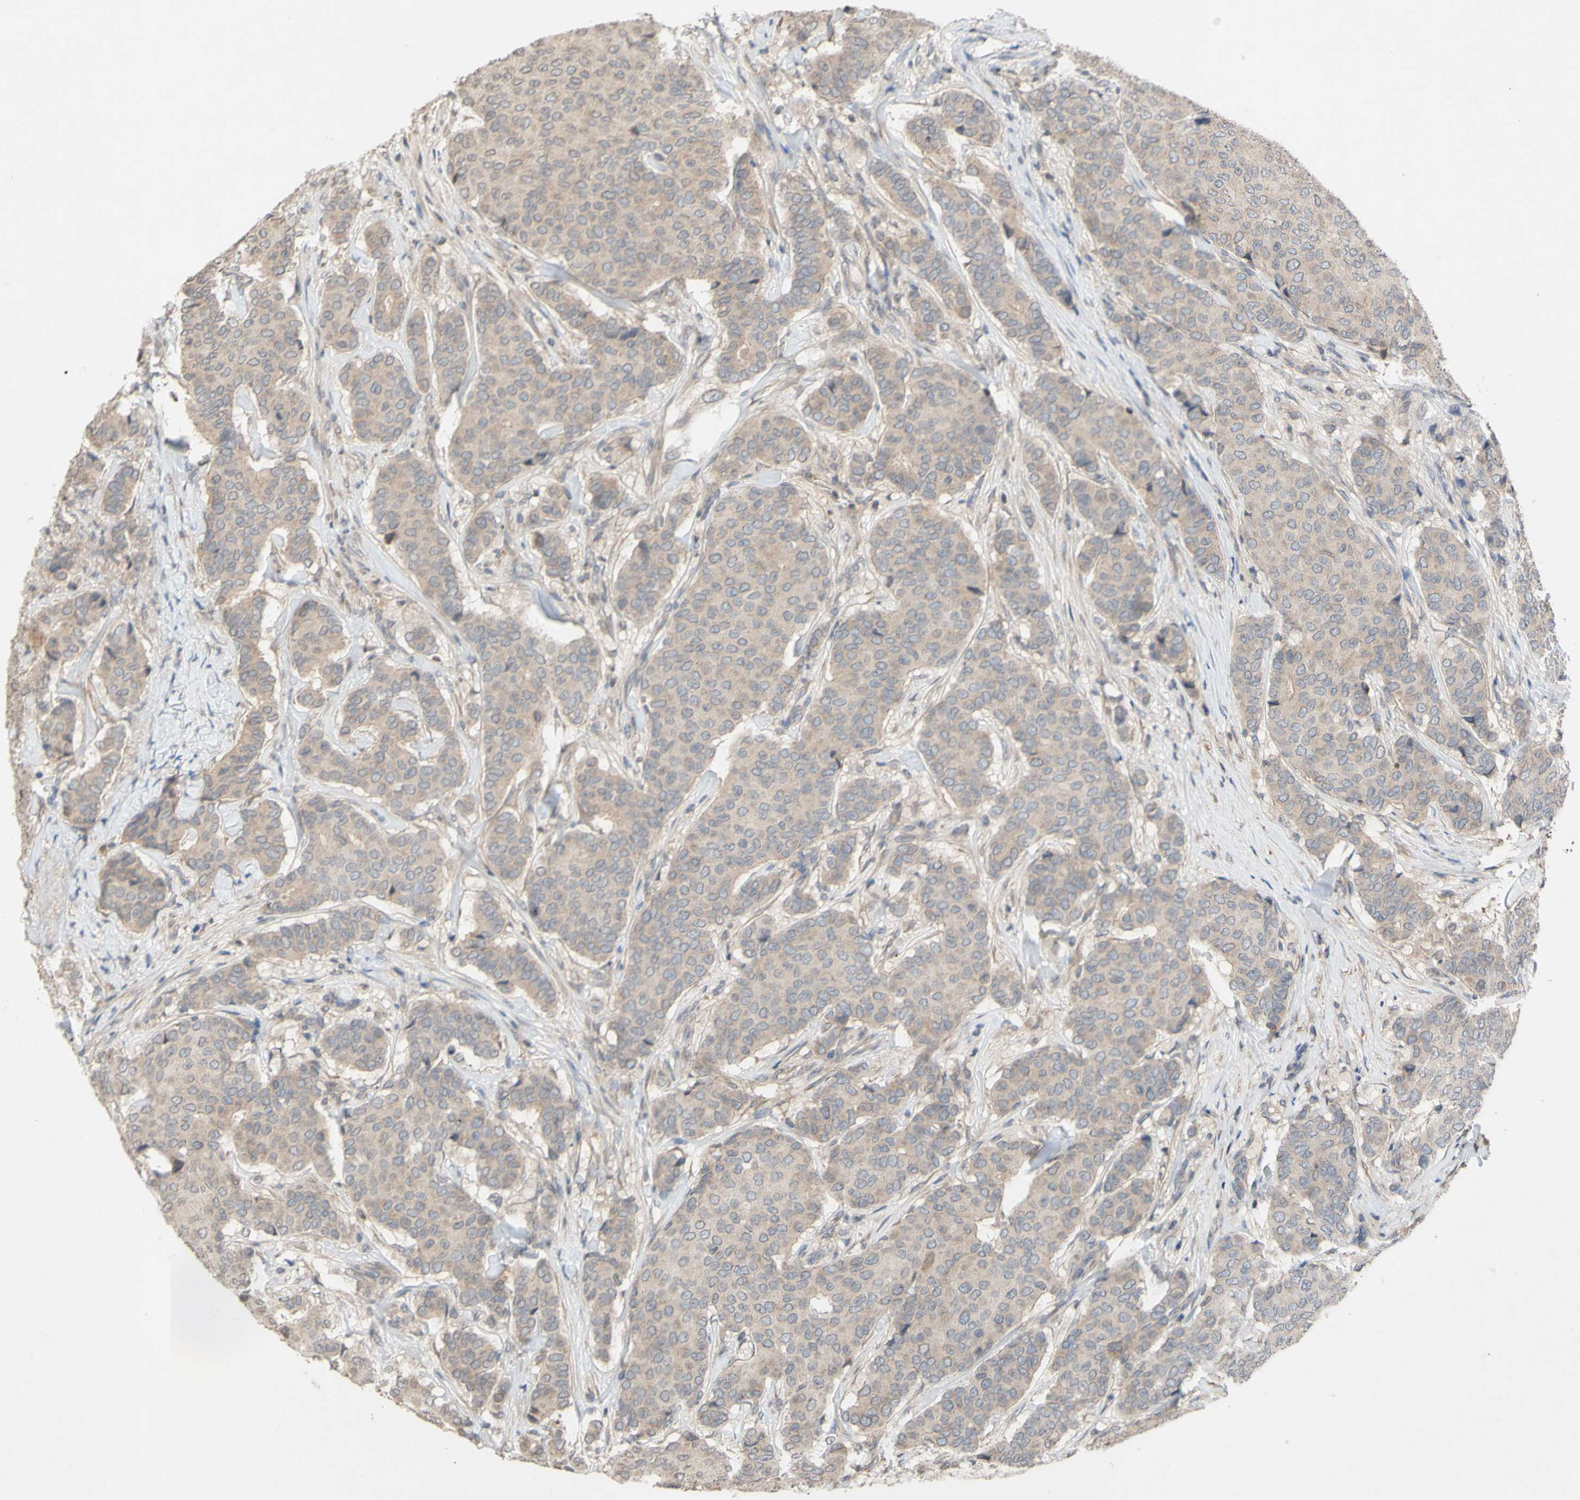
{"staining": {"intensity": "weak", "quantity": ">75%", "location": "cytoplasmic/membranous"}, "tissue": "breast cancer", "cell_type": "Tumor cells", "image_type": "cancer", "snomed": [{"axis": "morphology", "description": "Duct carcinoma"}, {"axis": "topography", "description": "Breast"}], "caption": "Immunohistochemical staining of breast cancer displays weak cytoplasmic/membranous protein expression in about >75% of tumor cells.", "gene": "NECTIN3", "patient": {"sex": "female", "age": 75}}